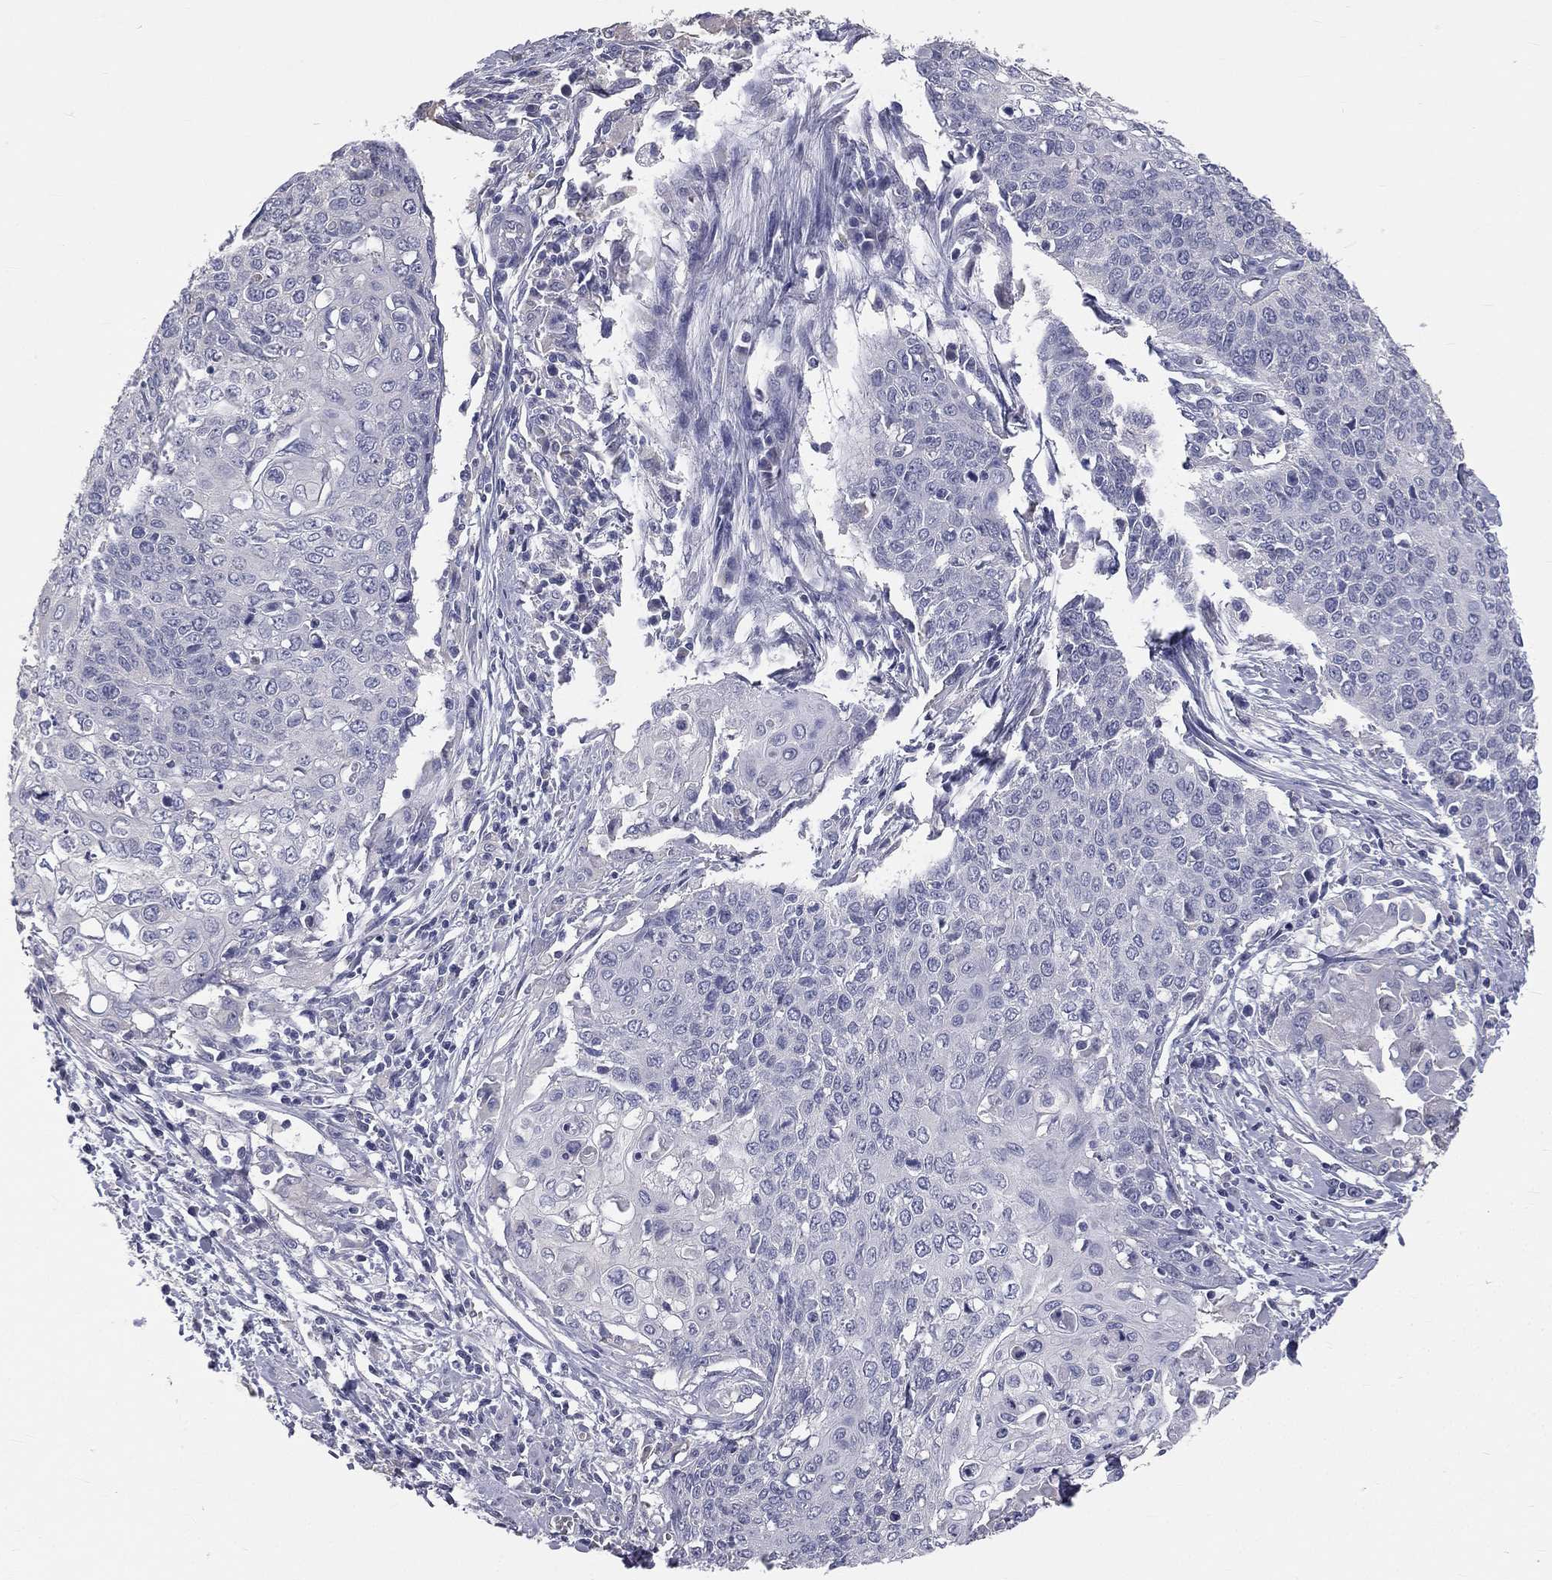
{"staining": {"intensity": "negative", "quantity": "none", "location": "none"}, "tissue": "cervical cancer", "cell_type": "Tumor cells", "image_type": "cancer", "snomed": [{"axis": "morphology", "description": "Squamous cell carcinoma, NOS"}, {"axis": "topography", "description": "Cervix"}], "caption": "Histopathology image shows no protein positivity in tumor cells of cervical cancer (squamous cell carcinoma) tissue.", "gene": "MUC13", "patient": {"sex": "female", "age": 39}}